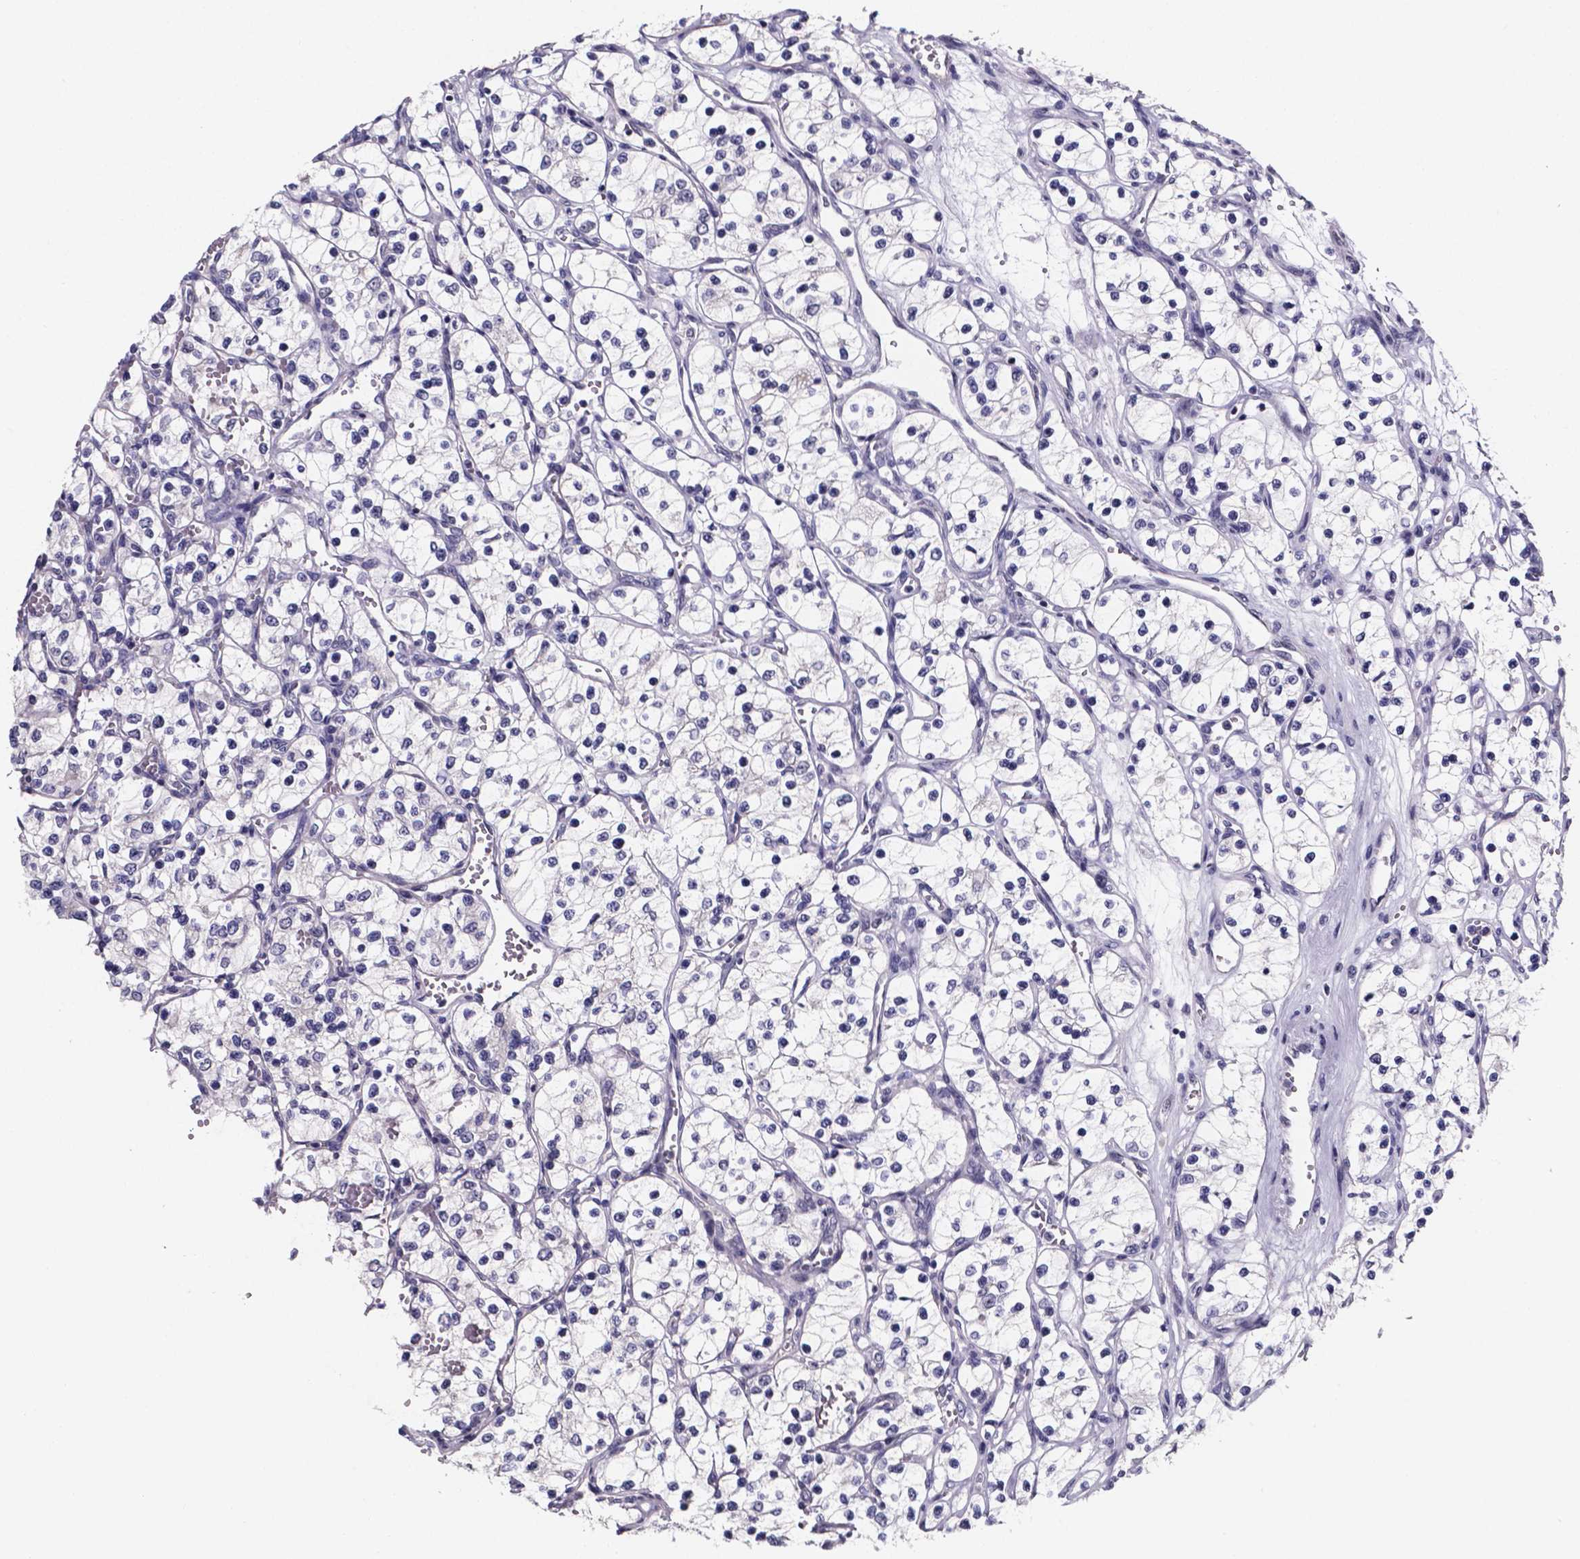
{"staining": {"intensity": "negative", "quantity": "none", "location": "none"}, "tissue": "renal cancer", "cell_type": "Tumor cells", "image_type": "cancer", "snomed": [{"axis": "morphology", "description": "Adenocarcinoma, NOS"}, {"axis": "topography", "description": "Kidney"}], "caption": "Immunohistochemistry (IHC) of human renal adenocarcinoma shows no staining in tumor cells. Nuclei are stained in blue.", "gene": "IZUMO1", "patient": {"sex": "female", "age": 69}}